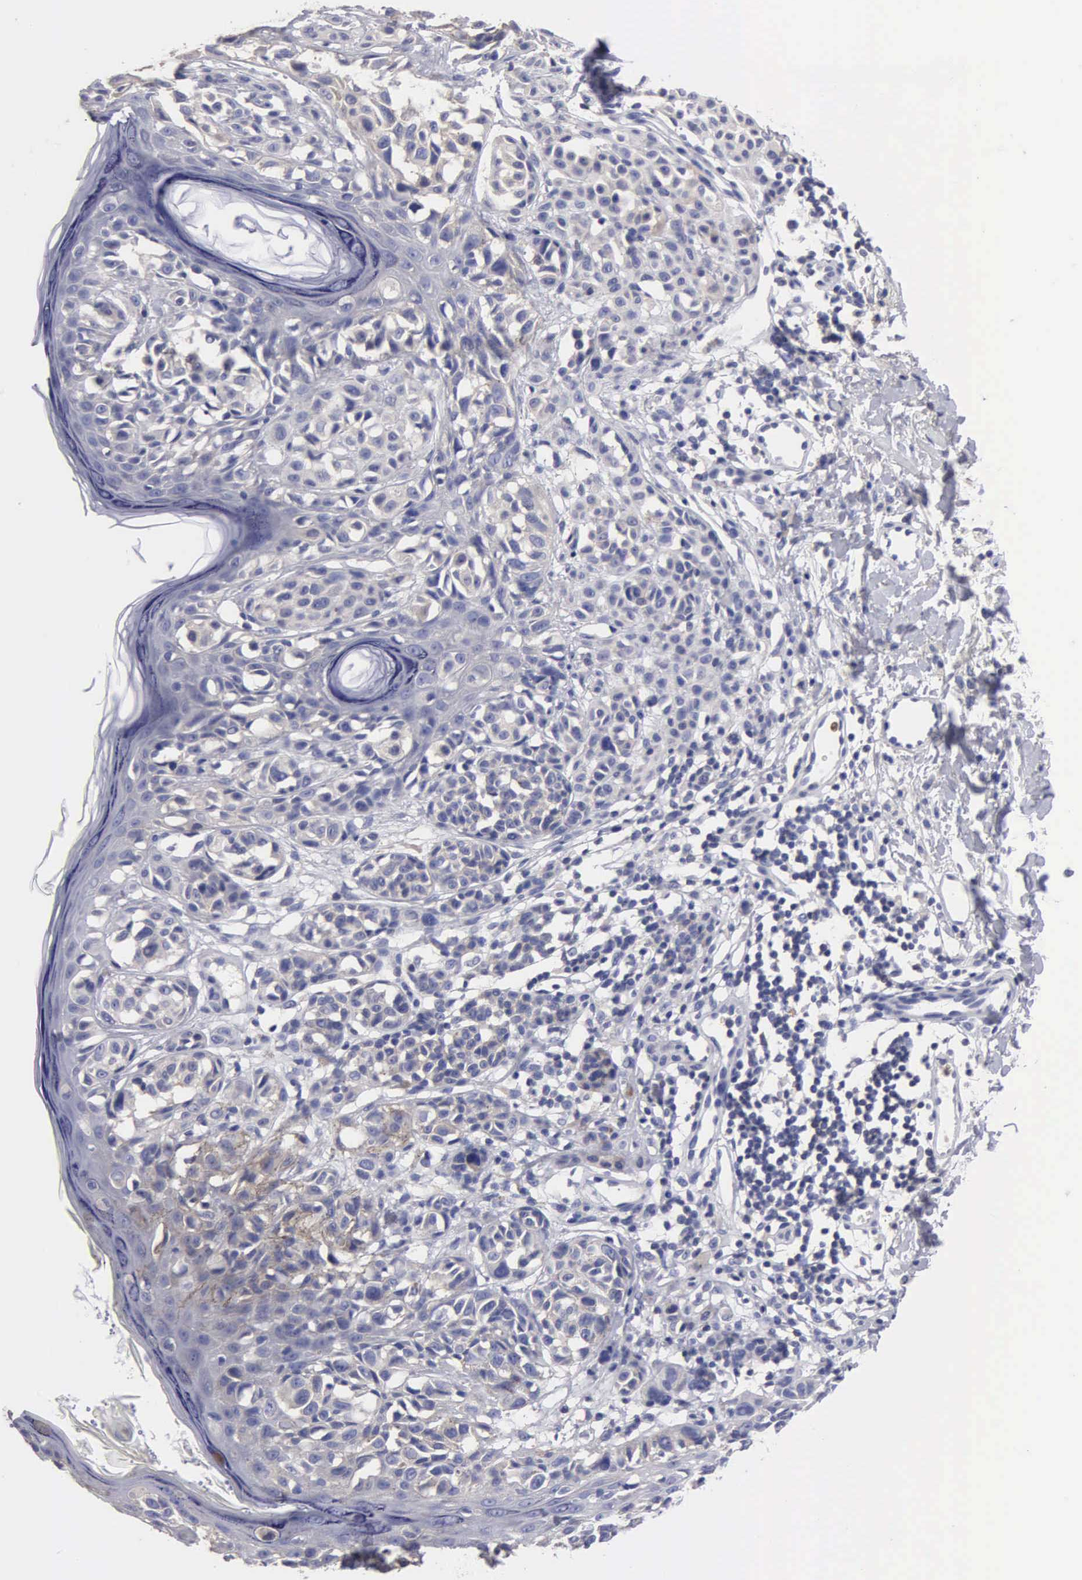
{"staining": {"intensity": "weak", "quantity": "<25%", "location": "cytoplasmic/membranous"}, "tissue": "melanoma", "cell_type": "Tumor cells", "image_type": "cancer", "snomed": [{"axis": "morphology", "description": "Malignant melanoma, NOS"}, {"axis": "topography", "description": "Skin"}], "caption": "Tumor cells show no significant expression in malignant melanoma. (Stains: DAB immunohistochemistry with hematoxylin counter stain, Microscopy: brightfield microscopy at high magnification).", "gene": "G6PD", "patient": {"sex": "male", "age": 40}}